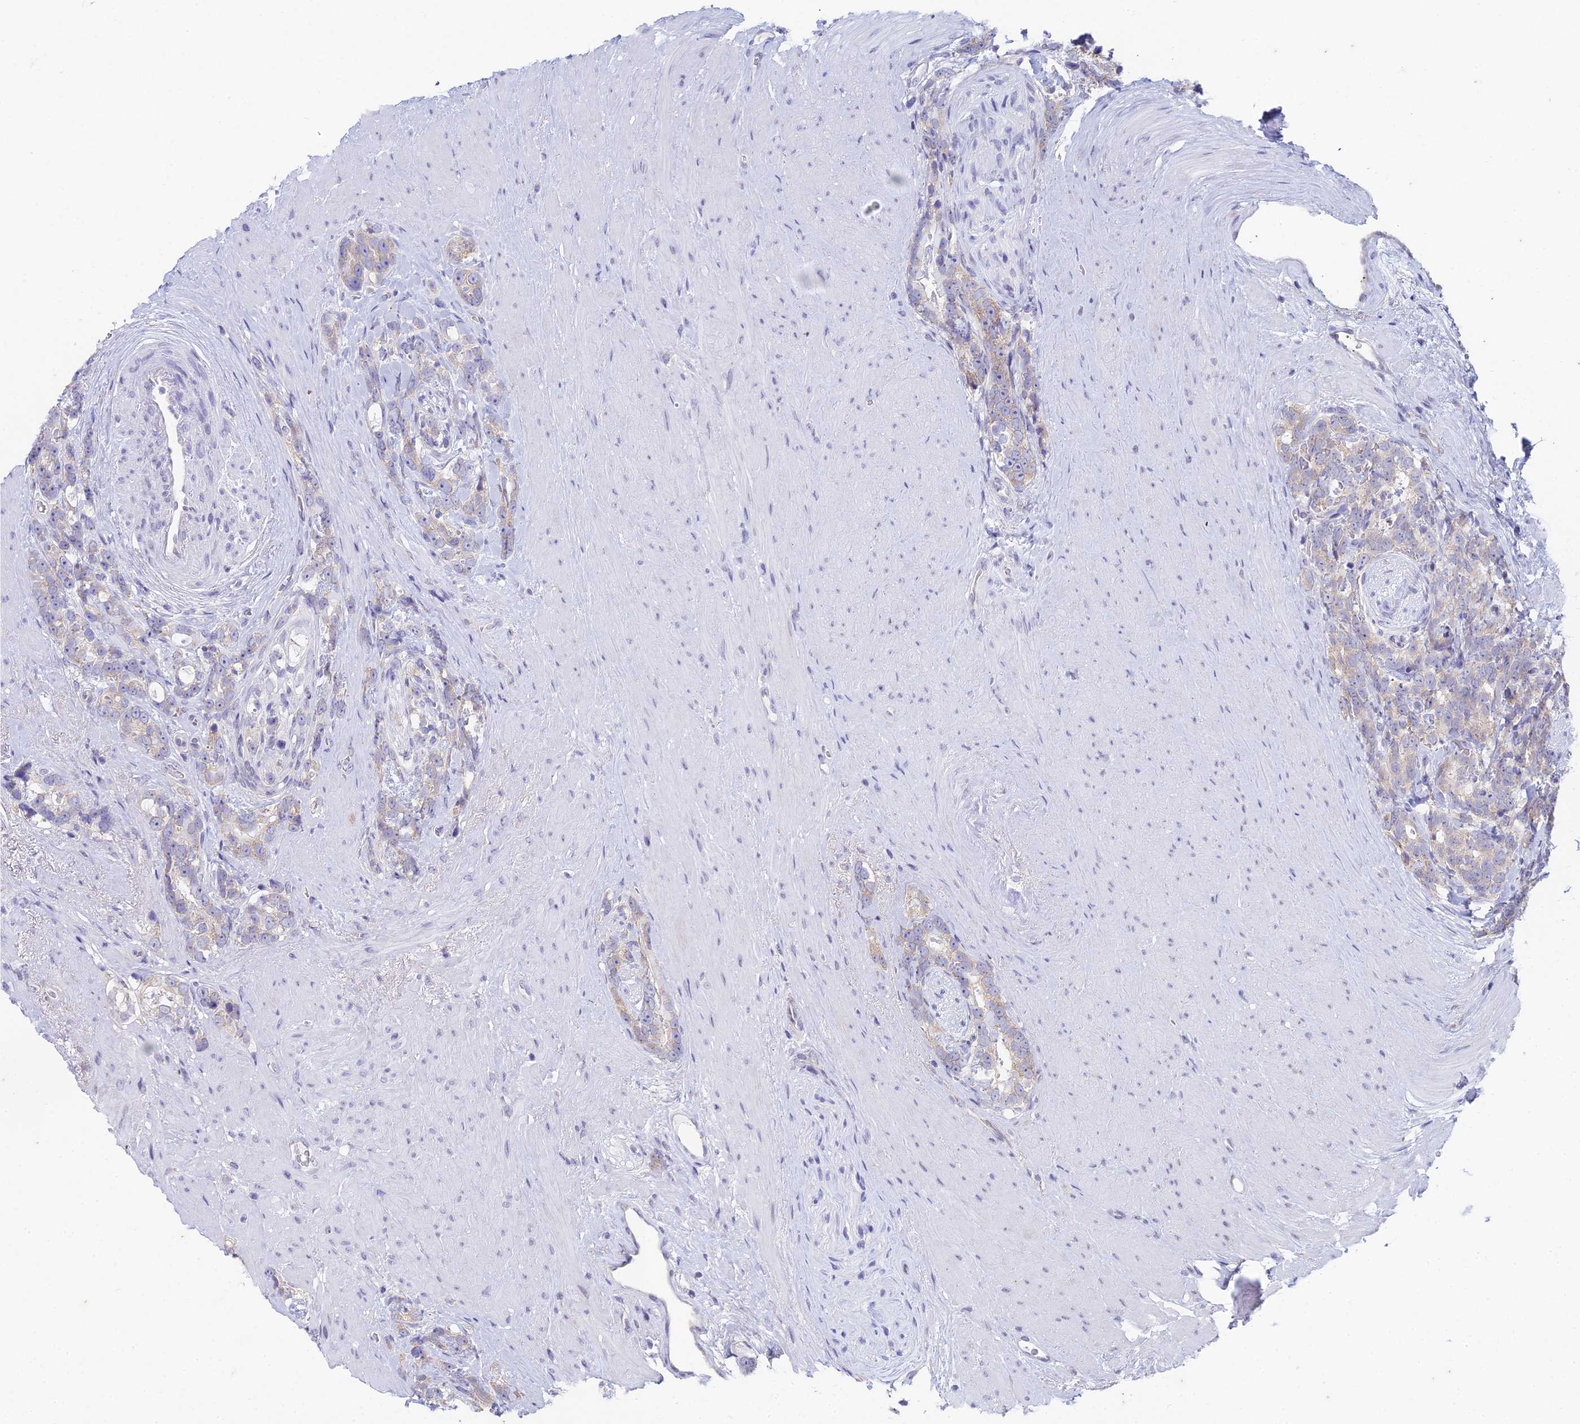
{"staining": {"intensity": "weak", "quantity": "25%-75%", "location": "cytoplasmic/membranous"}, "tissue": "prostate cancer", "cell_type": "Tumor cells", "image_type": "cancer", "snomed": [{"axis": "morphology", "description": "Adenocarcinoma, High grade"}, {"axis": "topography", "description": "Prostate"}], "caption": "About 25%-75% of tumor cells in human prostate cancer exhibit weak cytoplasmic/membranous protein expression as visualized by brown immunohistochemical staining.", "gene": "EEF2KMT", "patient": {"sex": "male", "age": 74}}